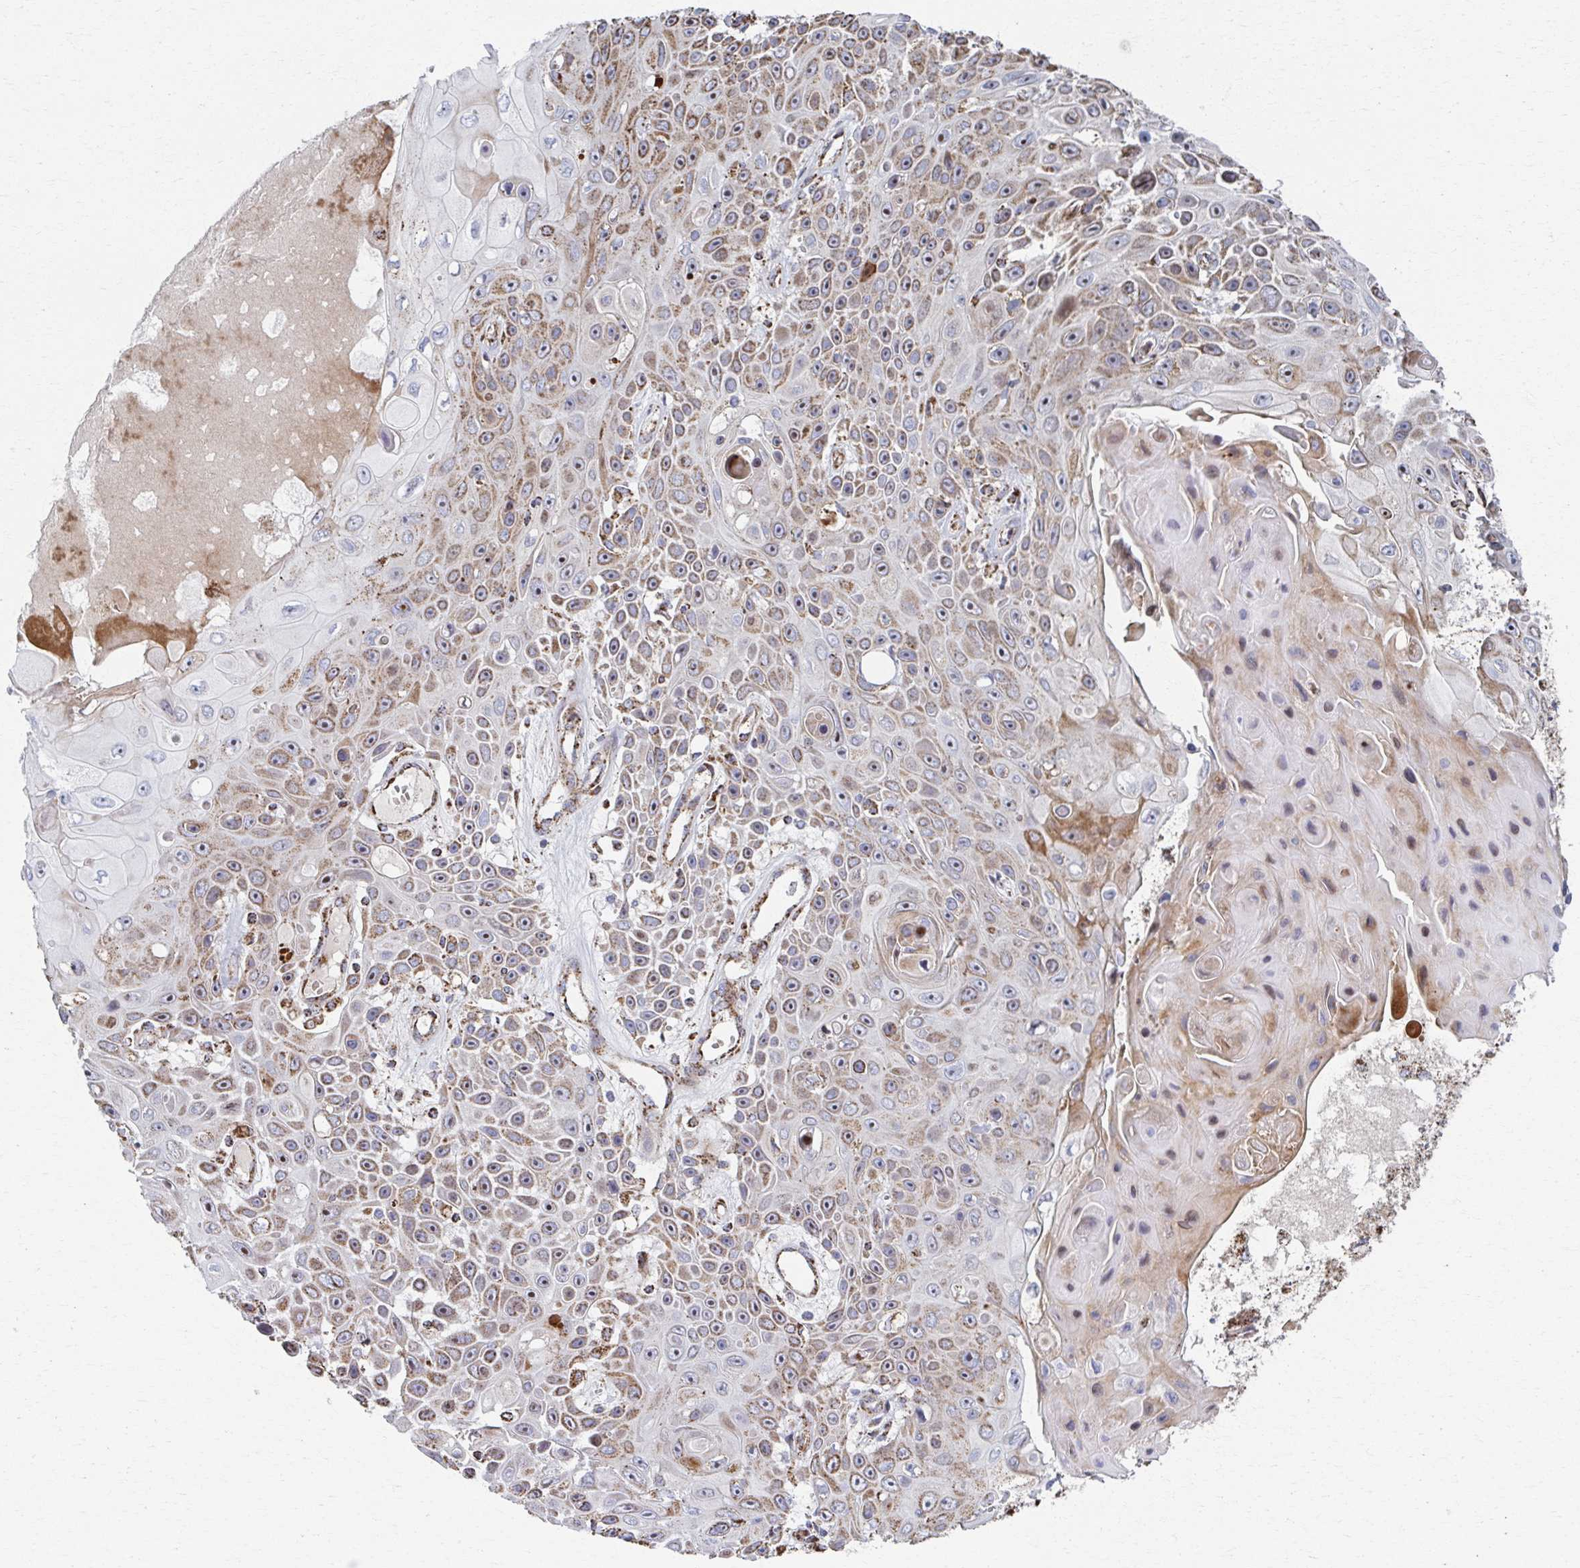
{"staining": {"intensity": "moderate", "quantity": "25%-75%", "location": "cytoplasmic/membranous,nuclear"}, "tissue": "skin cancer", "cell_type": "Tumor cells", "image_type": "cancer", "snomed": [{"axis": "morphology", "description": "Squamous cell carcinoma, NOS"}, {"axis": "topography", "description": "Skin"}], "caption": "Squamous cell carcinoma (skin) stained for a protein (brown) displays moderate cytoplasmic/membranous and nuclear positive staining in about 25%-75% of tumor cells.", "gene": "SAT1", "patient": {"sex": "male", "age": 82}}